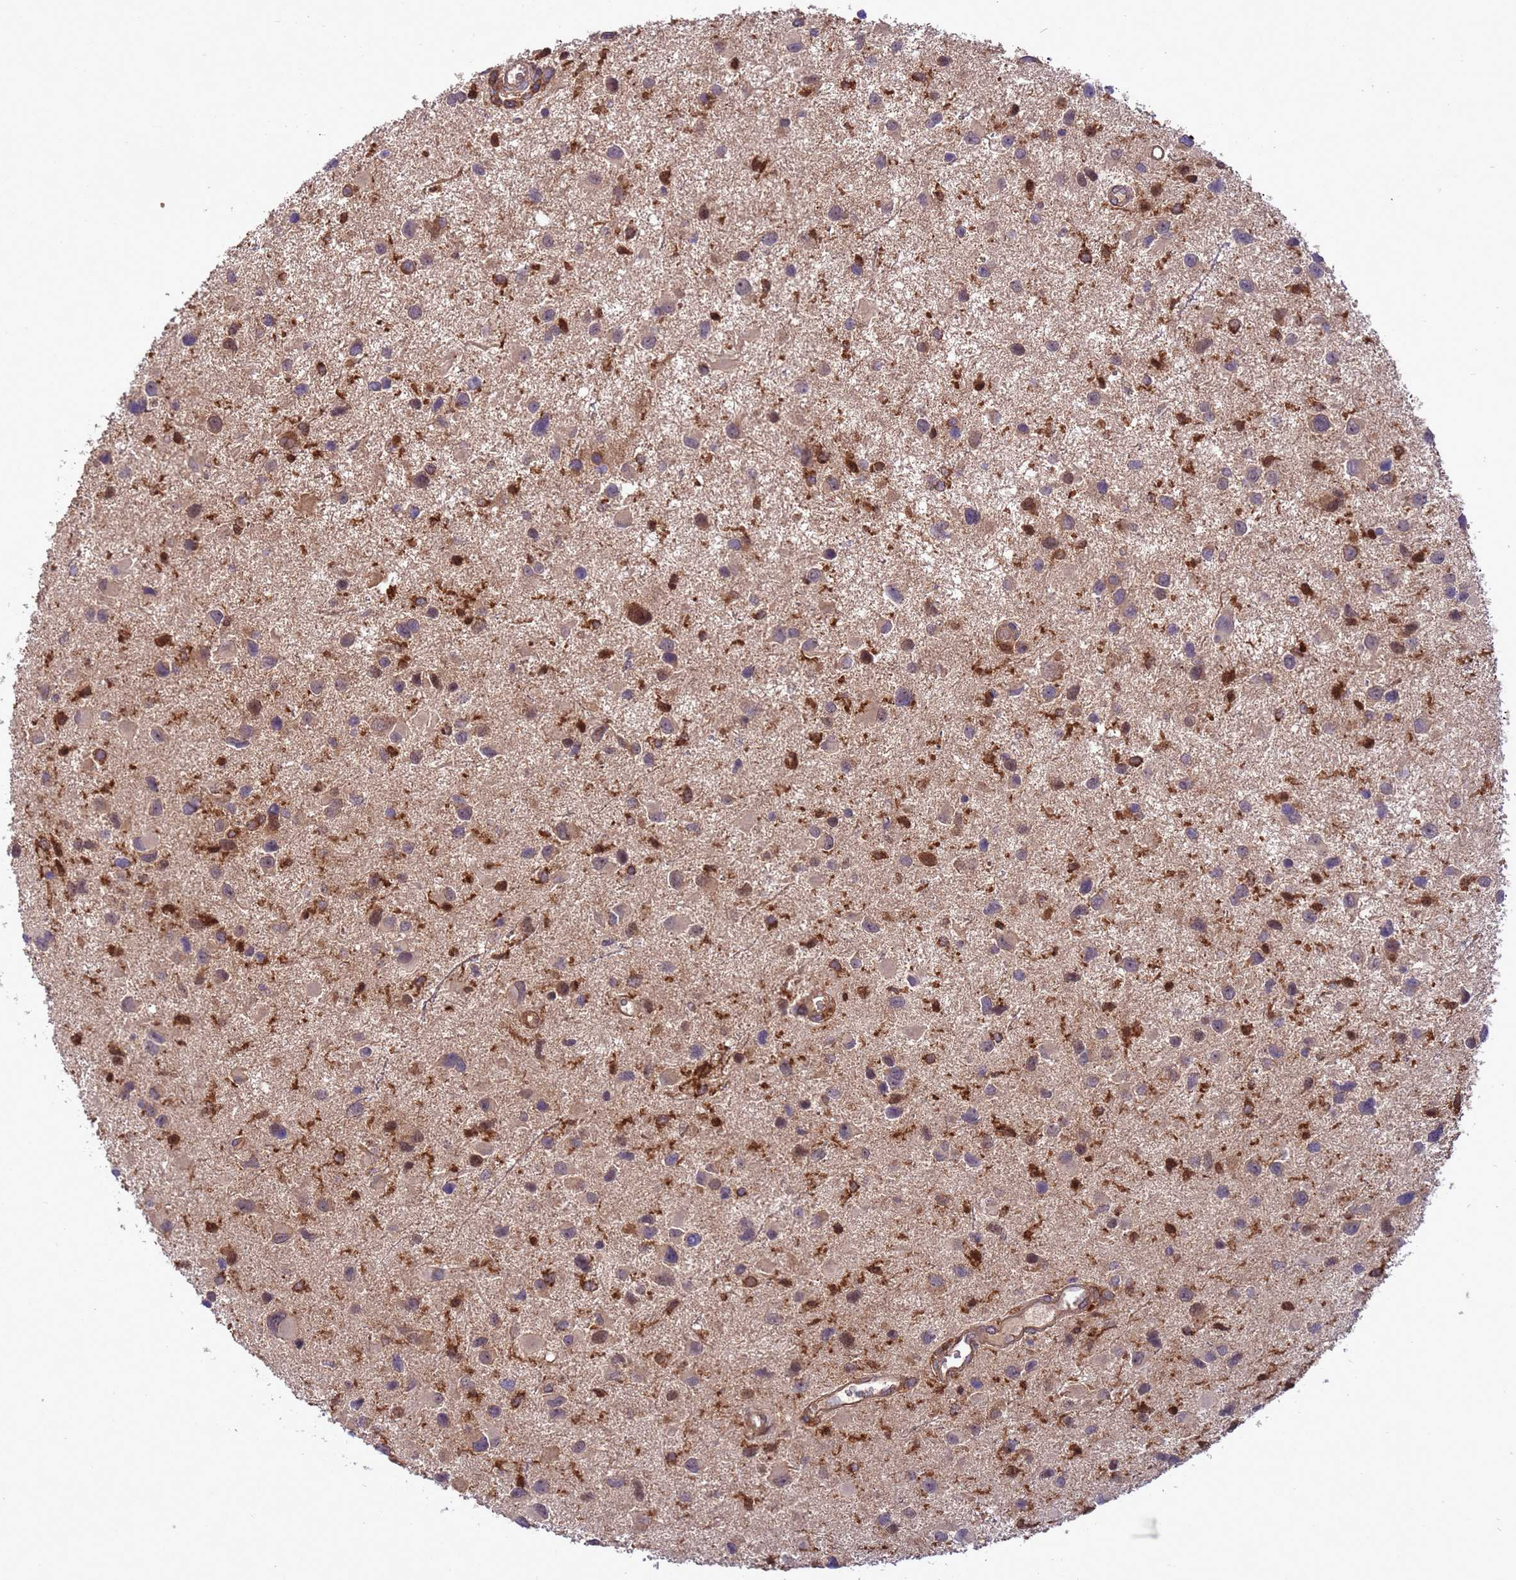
{"staining": {"intensity": "strong", "quantity": "<25%", "location": "cytoplasmic/membranous"}, "tissue": "glioma", "cell_type": "Tumor cells", "image_type": "cancer", "snomed": [{"axis": "morphology", "description": "Glioma, malignant, Low grade"}, {"axis": "topography", "description": "Brain"}], "caption": "This is a micrograph of immunohistochemistry (IHC) staining of glioma, which shows strong expression in the cytoplasmic/membranous of tumor cells.", "gene": "ARHGAP12", "patient": {"sex": "female", "age": 32}}